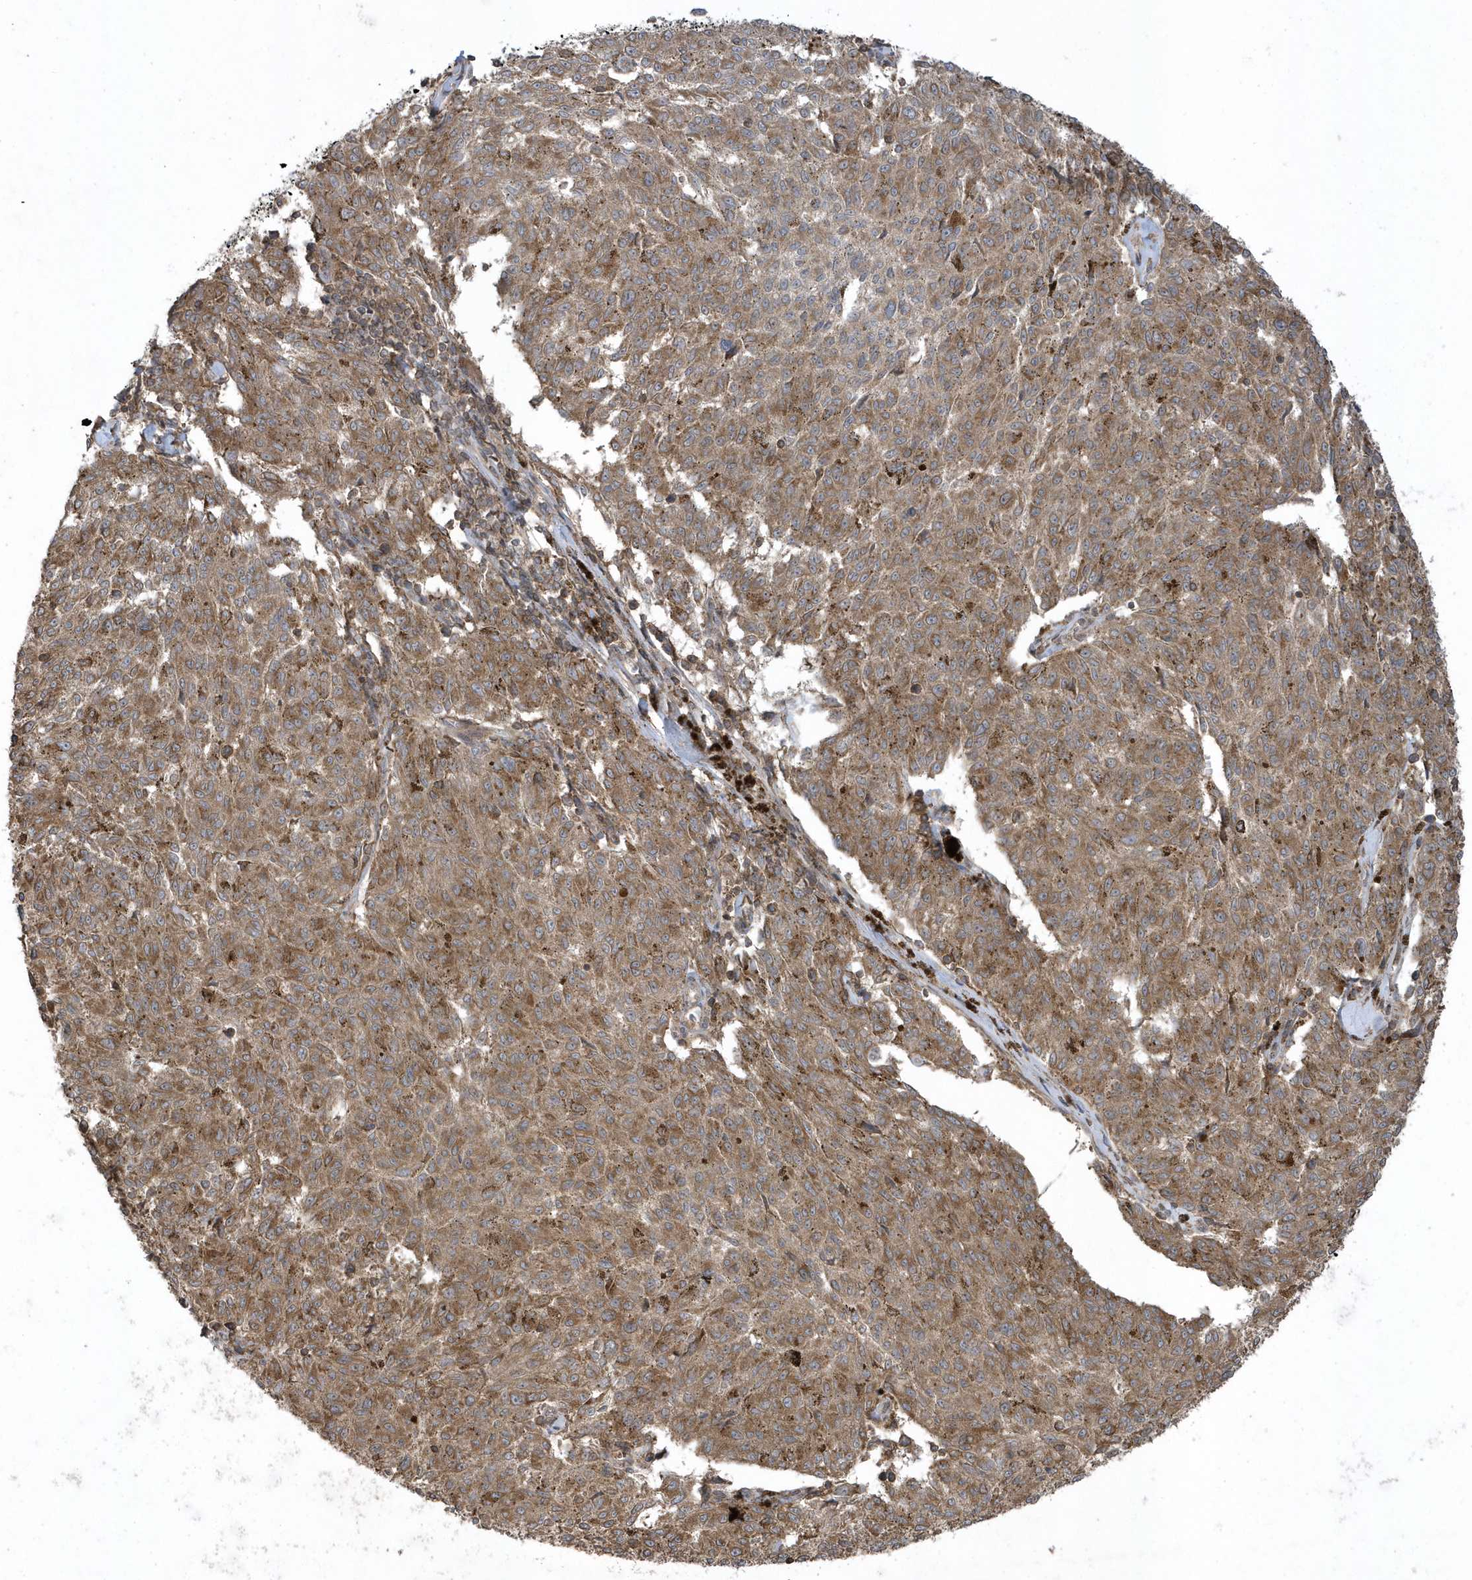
{"staining": {"intensity": "moderate", "quantity": ">75%", "location": "cytoplasmic/membranous"}, "tissue": "melanoma", "cell_type": "Tumor cells", "image_type": "cancer", "snomed": [{"axis": "morphology", "description": "Malignant melanoma, NOS"}, {"axis": "topography", "description": "Skin"}], "caption": "Melanoma stained for a protein exhibits moderate cytoplasmic/membranous positivity in tumor cells.", "gene": "STAMBP", "patient": {"sex": "female", "age": 72}}